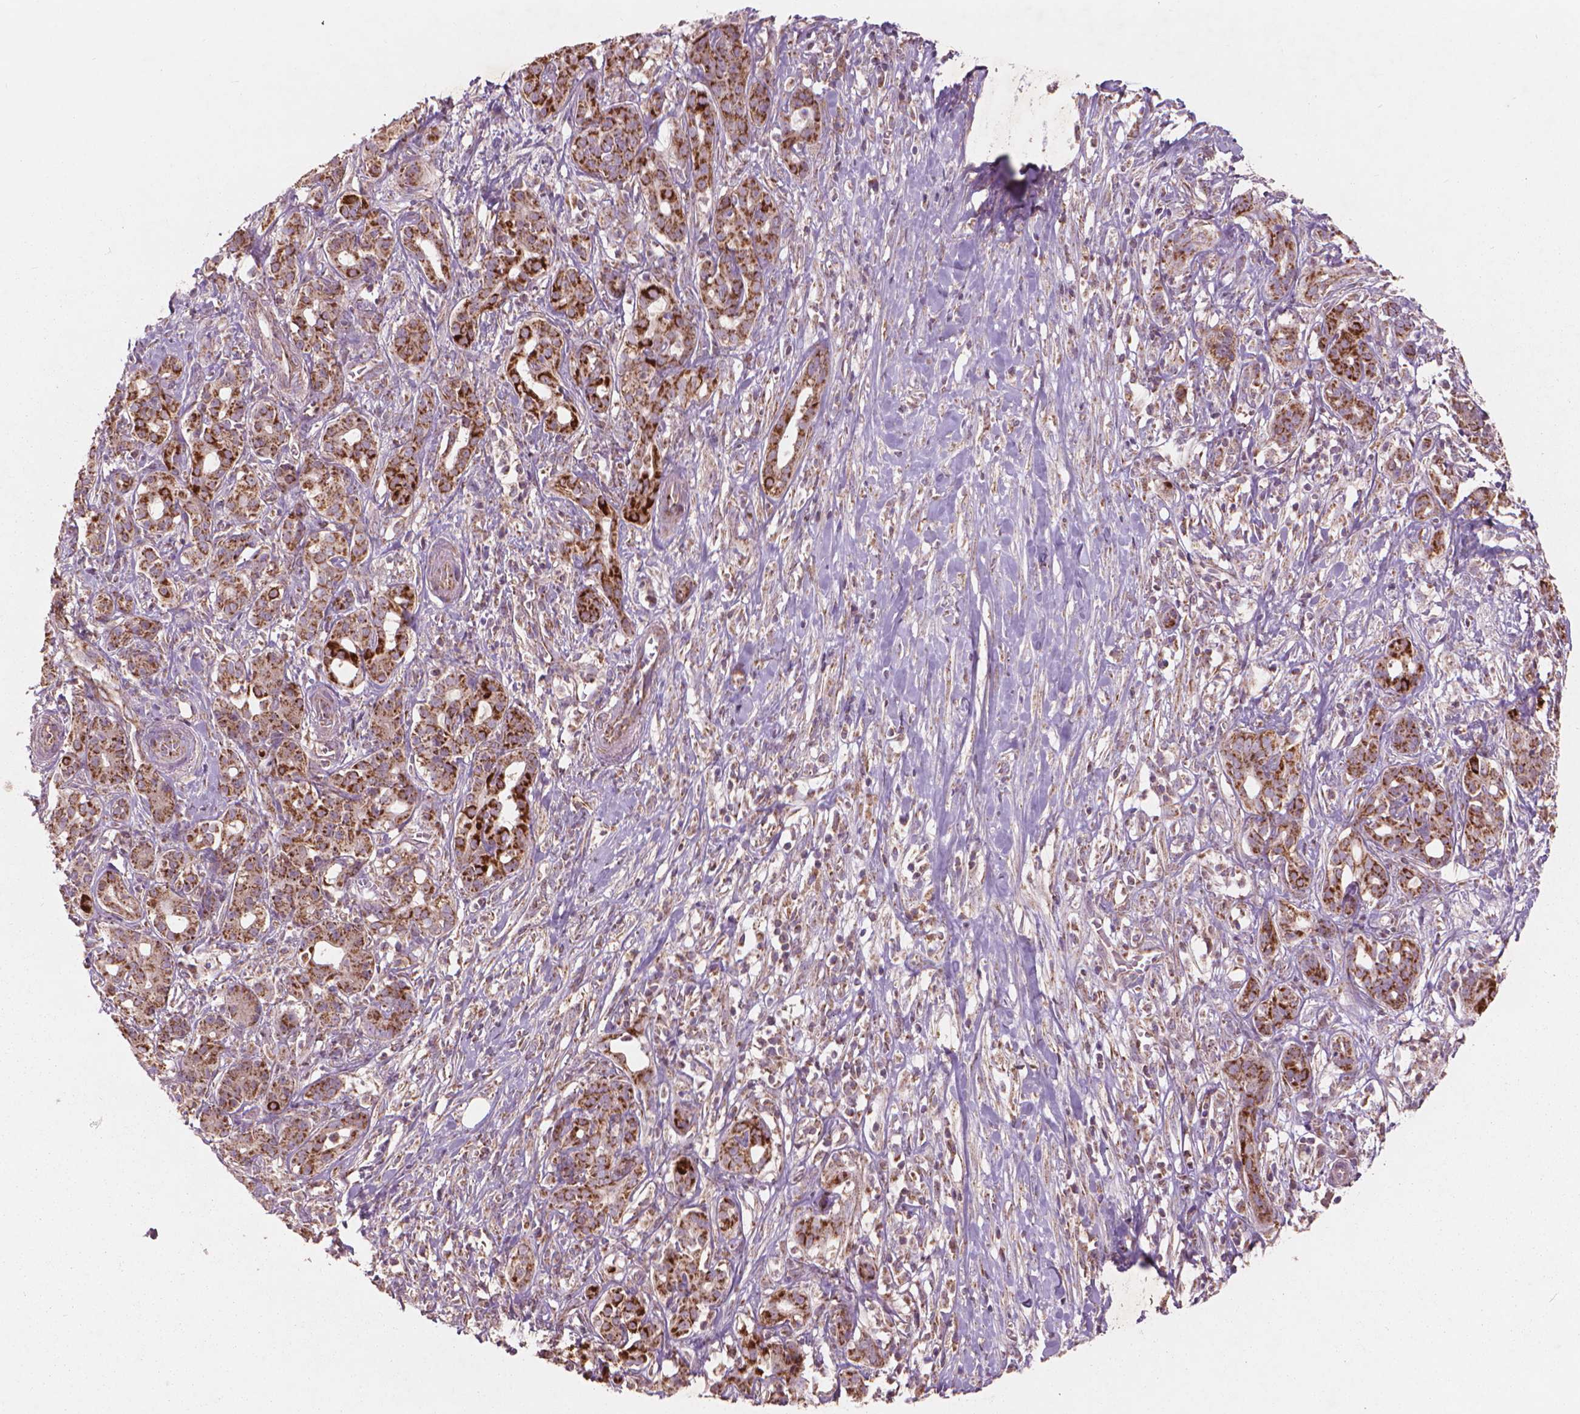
{"staining": {"intensity": "strong", "quantity": ">75%", "location": "cytoplasmic/membranous"}, "tissue": "pancreatic cancer", "cell_type": "Tumor cells", "image_type": "cancer", "snomed": [{"axis": "morphology", "description": "Adenocarcinoma, NOS"}, {"axis": "topography", "description": "Pancreas"}], "caption": "A high amount of strong cytoplasmic/membranous expression is appreciated in approximately >75% of tumor cells in adenocarcinoma (pancreatic) tissue.", "gene": "NLRX1", "patient": {"sex": "male", "age": 61}}